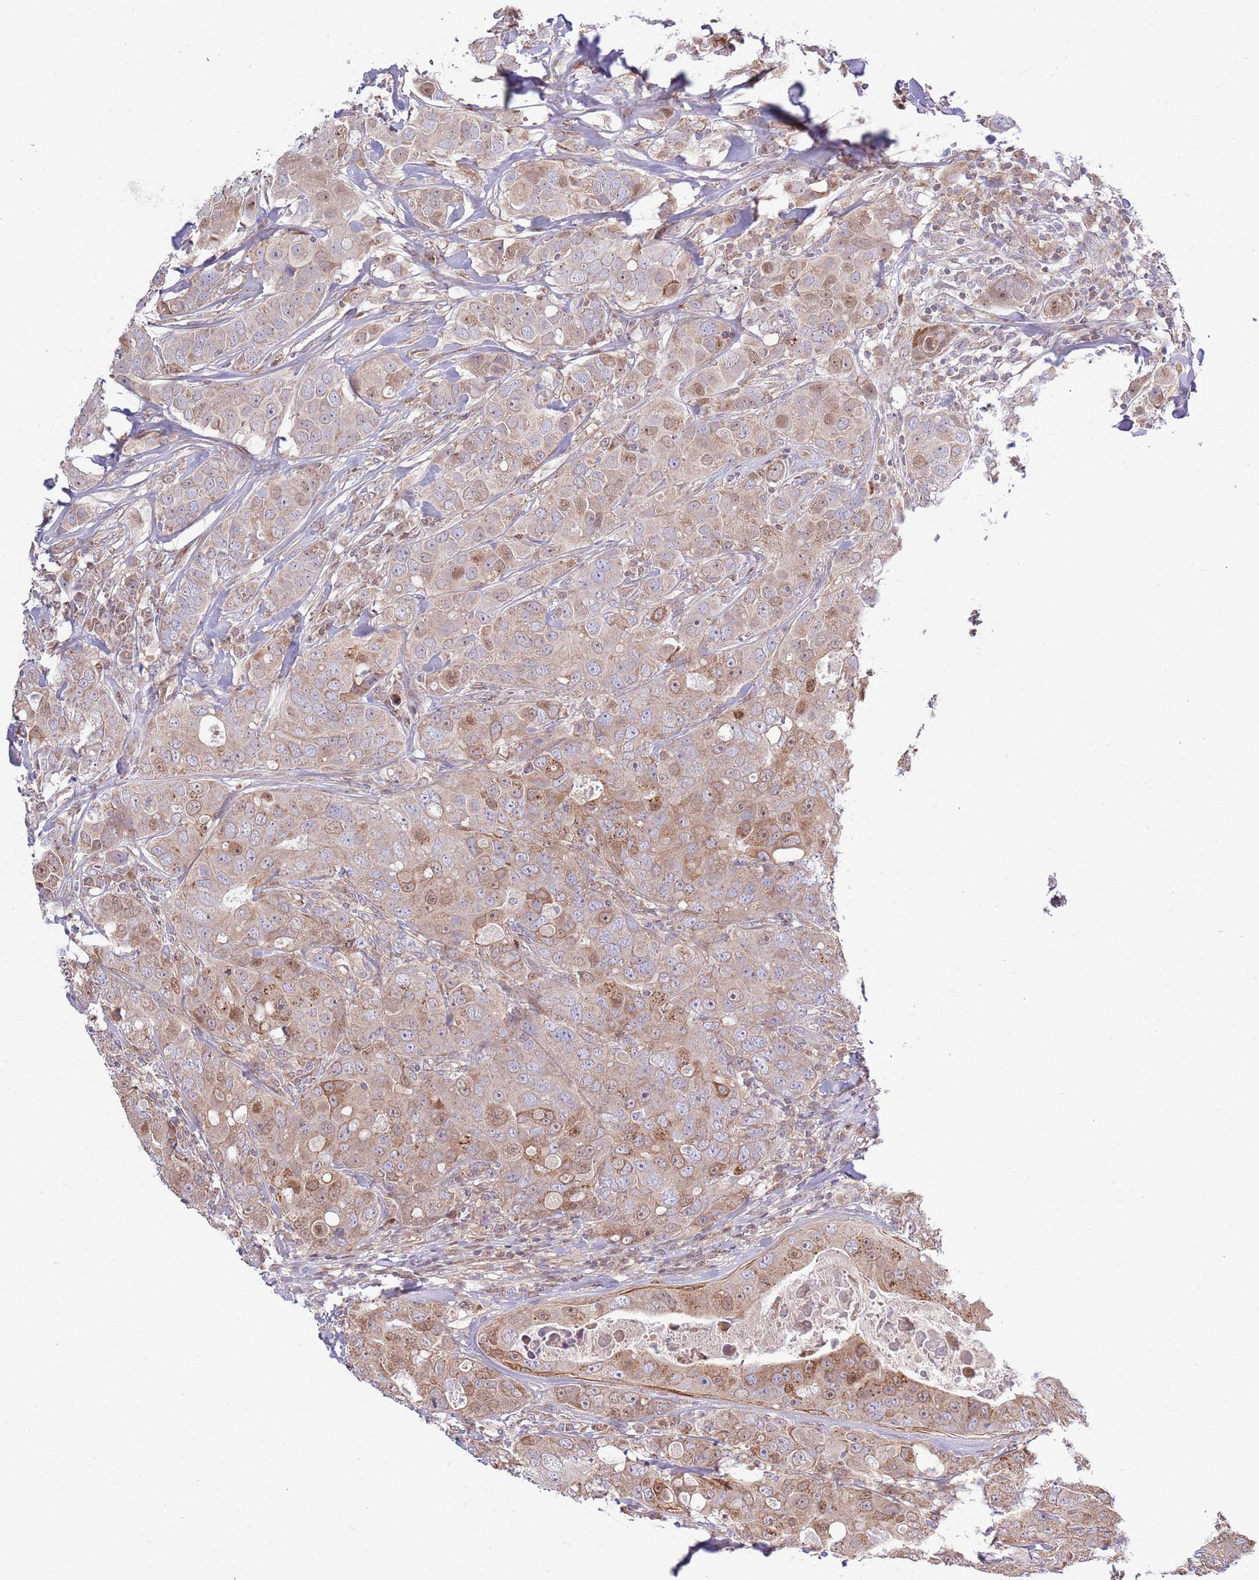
{"staining": {"intensity": "moderate", "quantity": ">75%", "location": "cytoplasmic/membranous"}, "tissue": "breast cancer", "cell_type": "Tumor cells", "image_type": "cancer", "snomed": [{"axis": "morphology", "description": "Duct carcinoma"}, {"axis": "topography", "description": "Breast"}], "caption": "Protein staining of breast cancer (invasive ductal carcinoma) tissue displays moderate cytoplasmic/membranous expression in approximately >75% of tumor cells.", "gene": "ARL2BP", "patient": {"sex": "female", "age": 43}}